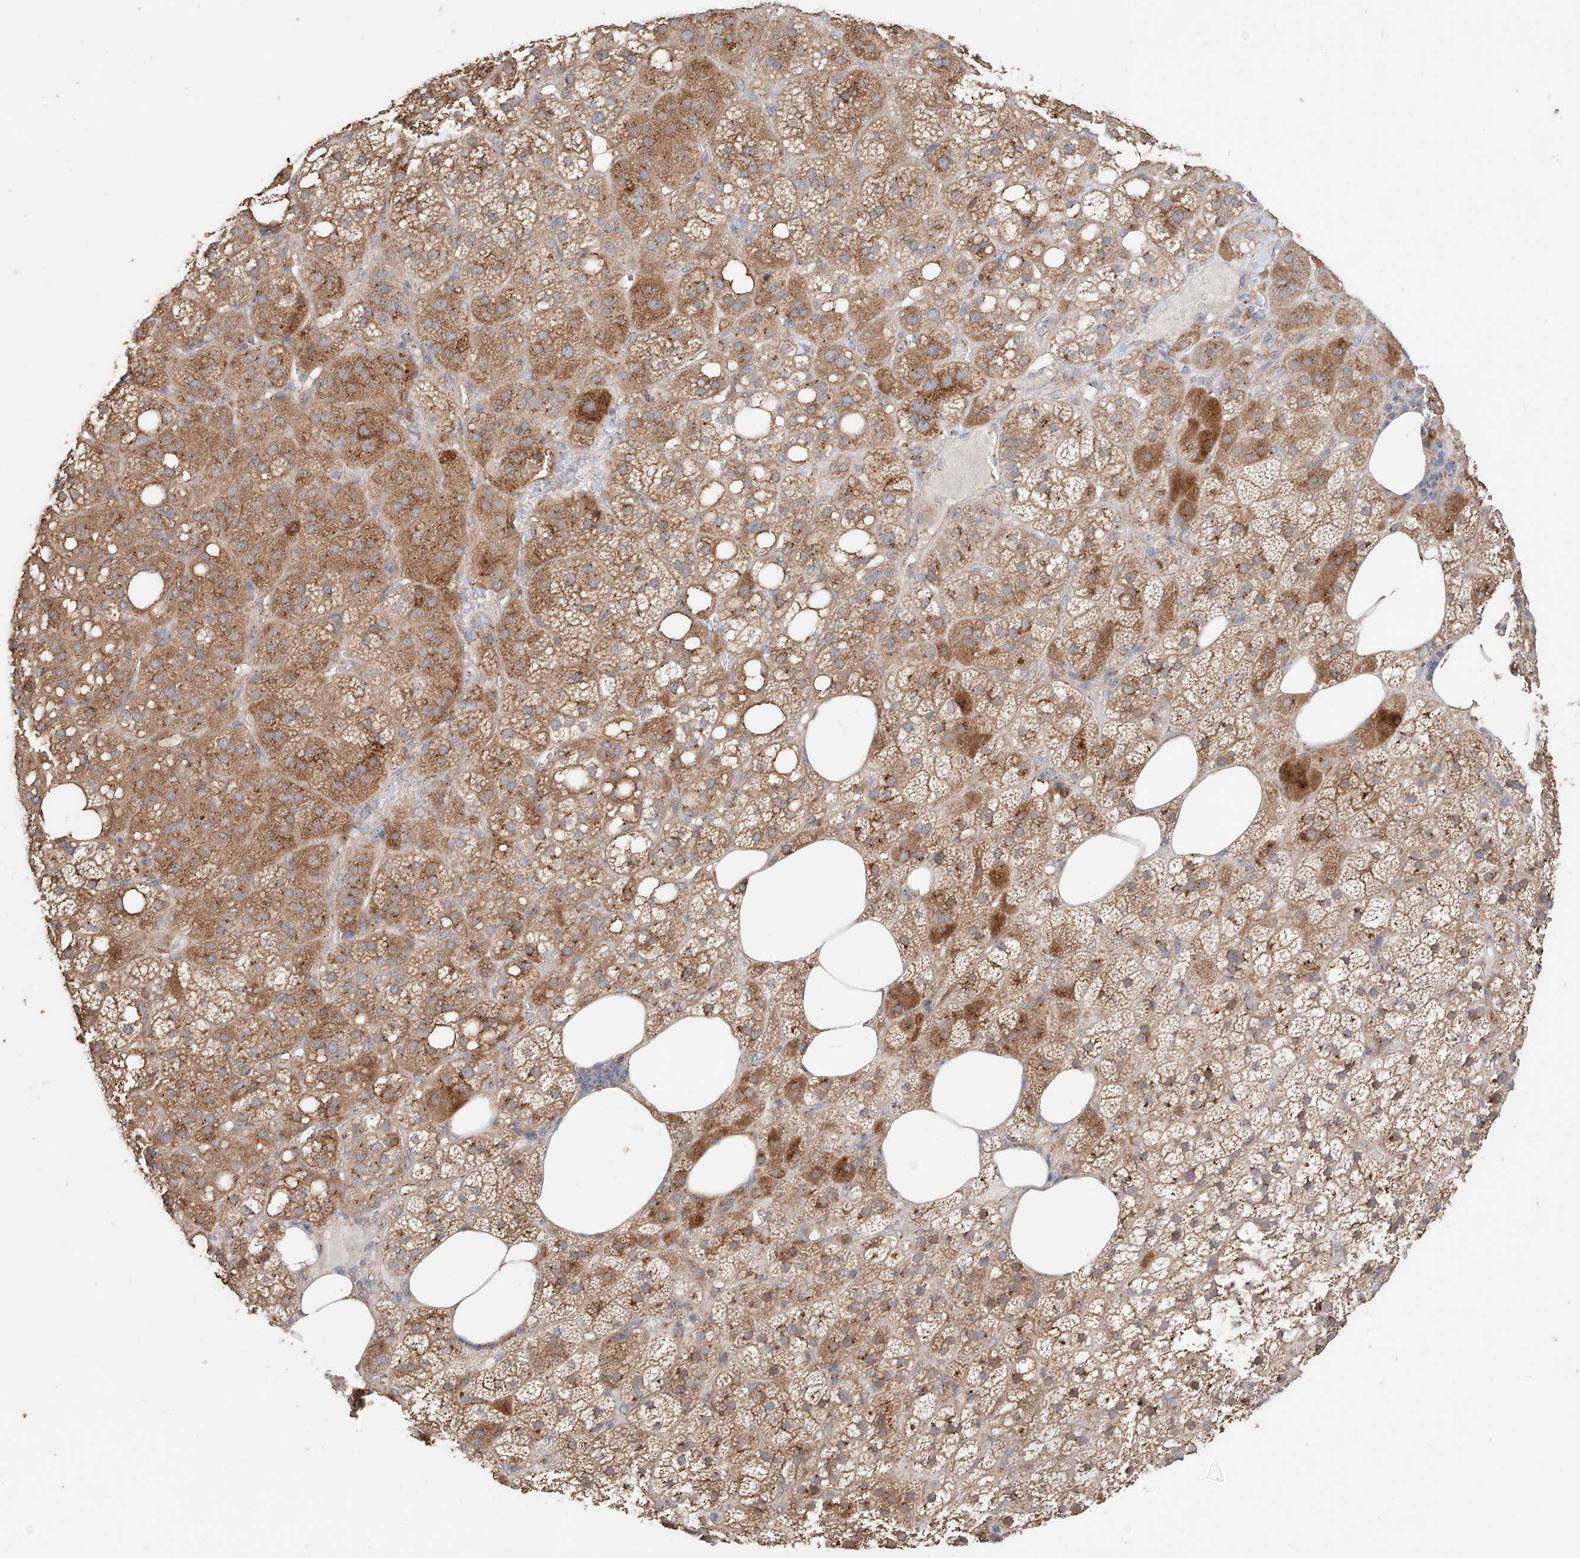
{"staining": {"intensity": "moderate", "quantity": ">75%", "location": "cytoplasmic/membranous"}, "tissue": "adrenal gland", "cell_type": "Glandular cells", "image_type": "normal", "snomed": [{"axis": "morphology", "description": "Normal tissue, NOS"}, {"axis": "topography", "description": "Adrenal gland"}], "caption": "The histopathology image demonstrates immunohistochemical staining of unremarkable adrenal gland. There is moderate cytoplasmic/membranous expression is present in about >75% of glandular cells.", "gene": "MOSPD1", "patient": {"sex": "female", "age": 59}}